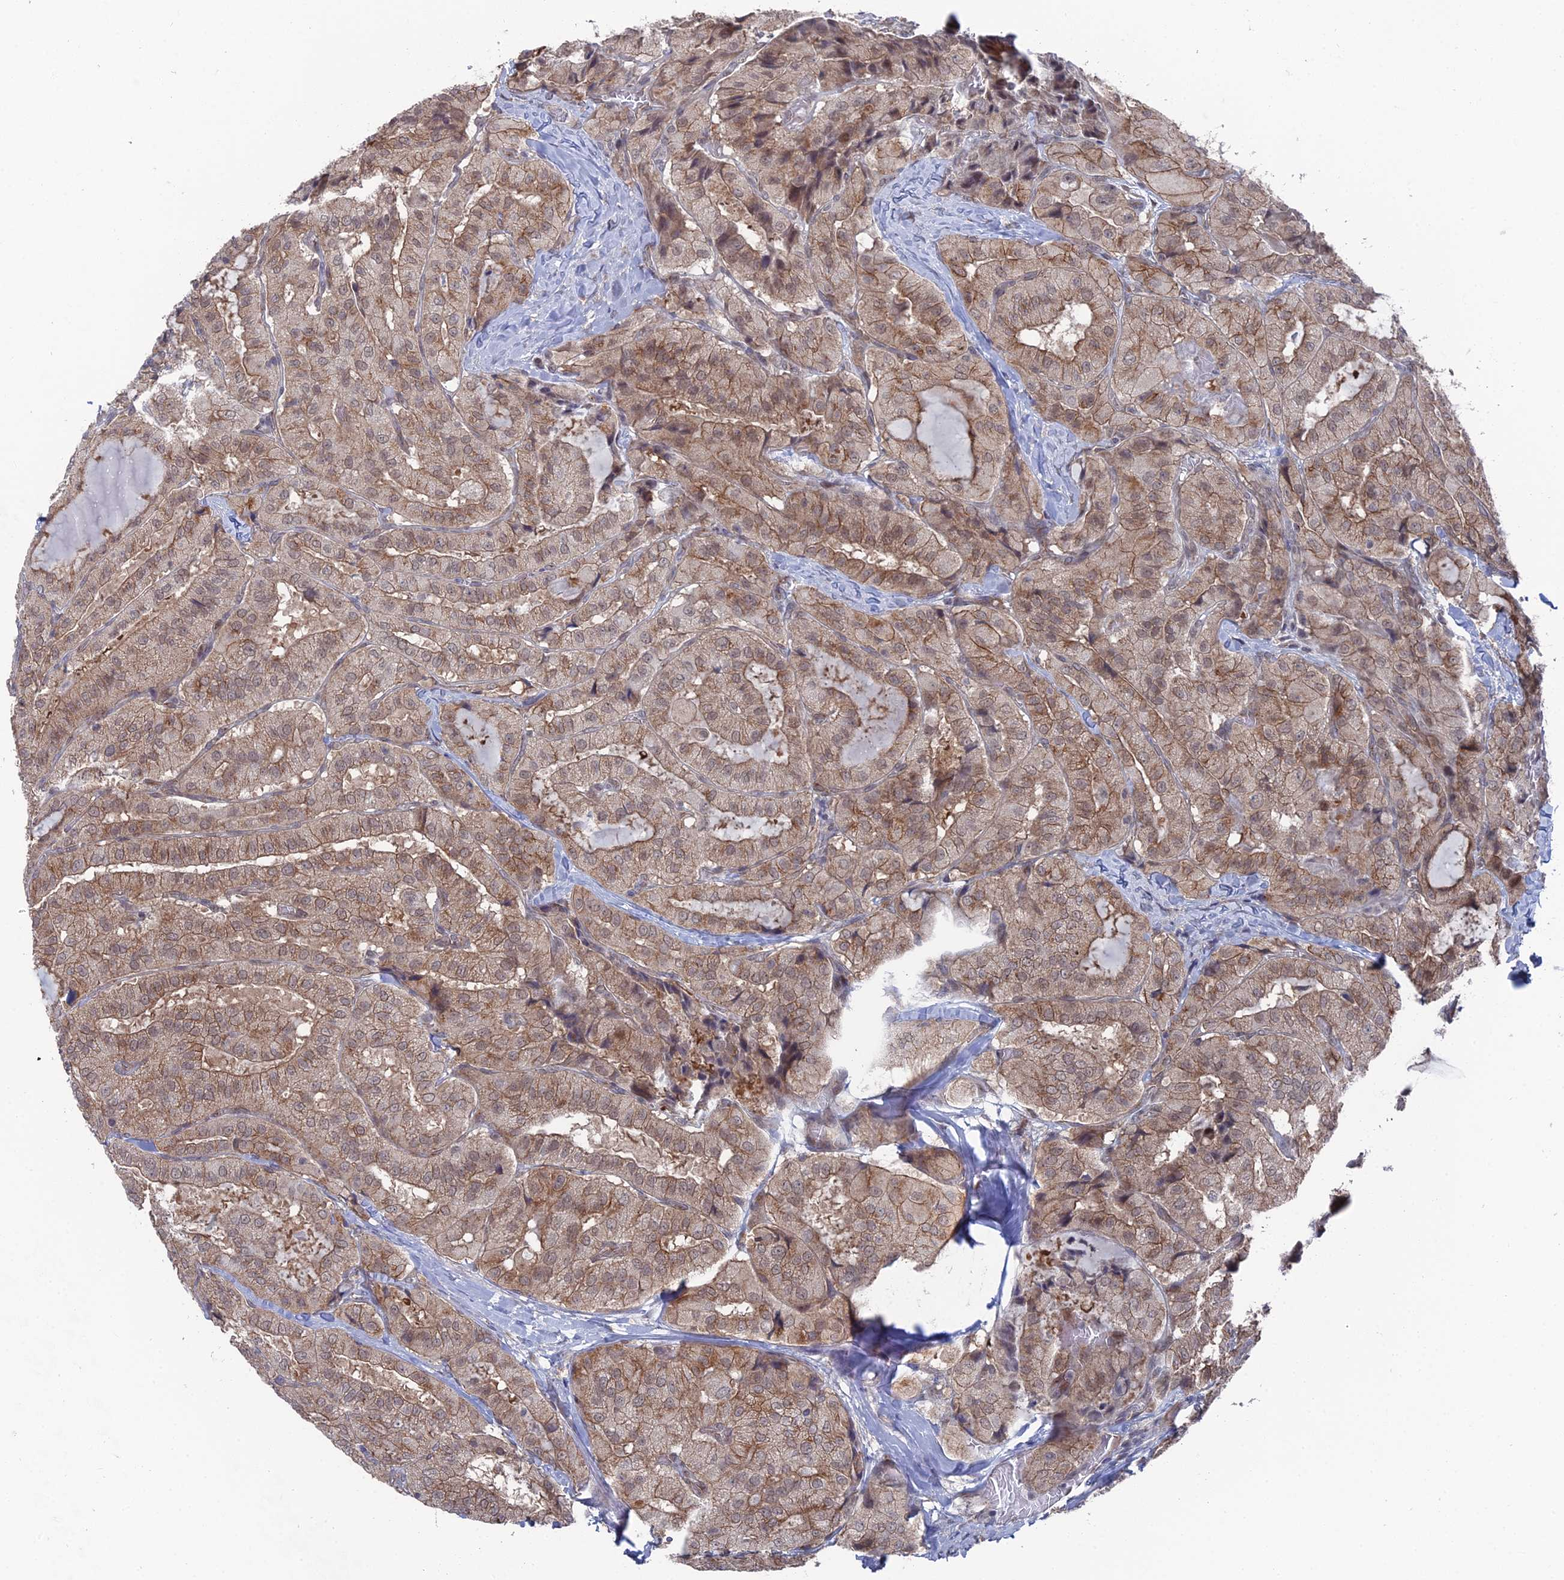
{"staining": {"intensity": "moderate", "quantity": ">75%", "location": "cytoplasmic/membranous"}, "tissue": "thyroid cancer", "cell_type": "Tumor cells", "image_type": "cancer", "snomed": [{"axis": "morphology", "description": "Normal tissue, NOS"}, {"axis": "morphology", "description": "Papillary adenocarcinoma, NOS"}, {"axis": "topography", "description": "Thyroid gland"}], "caption": "Thyroid papillary adenocarcinoma stained for a protein (brown) displays moderate cytoplasmic/membranous positive positivity in about >75% of tumor cells.", "gene": "FHIP2A", "patient": {"sex": "female", "age": 59}}